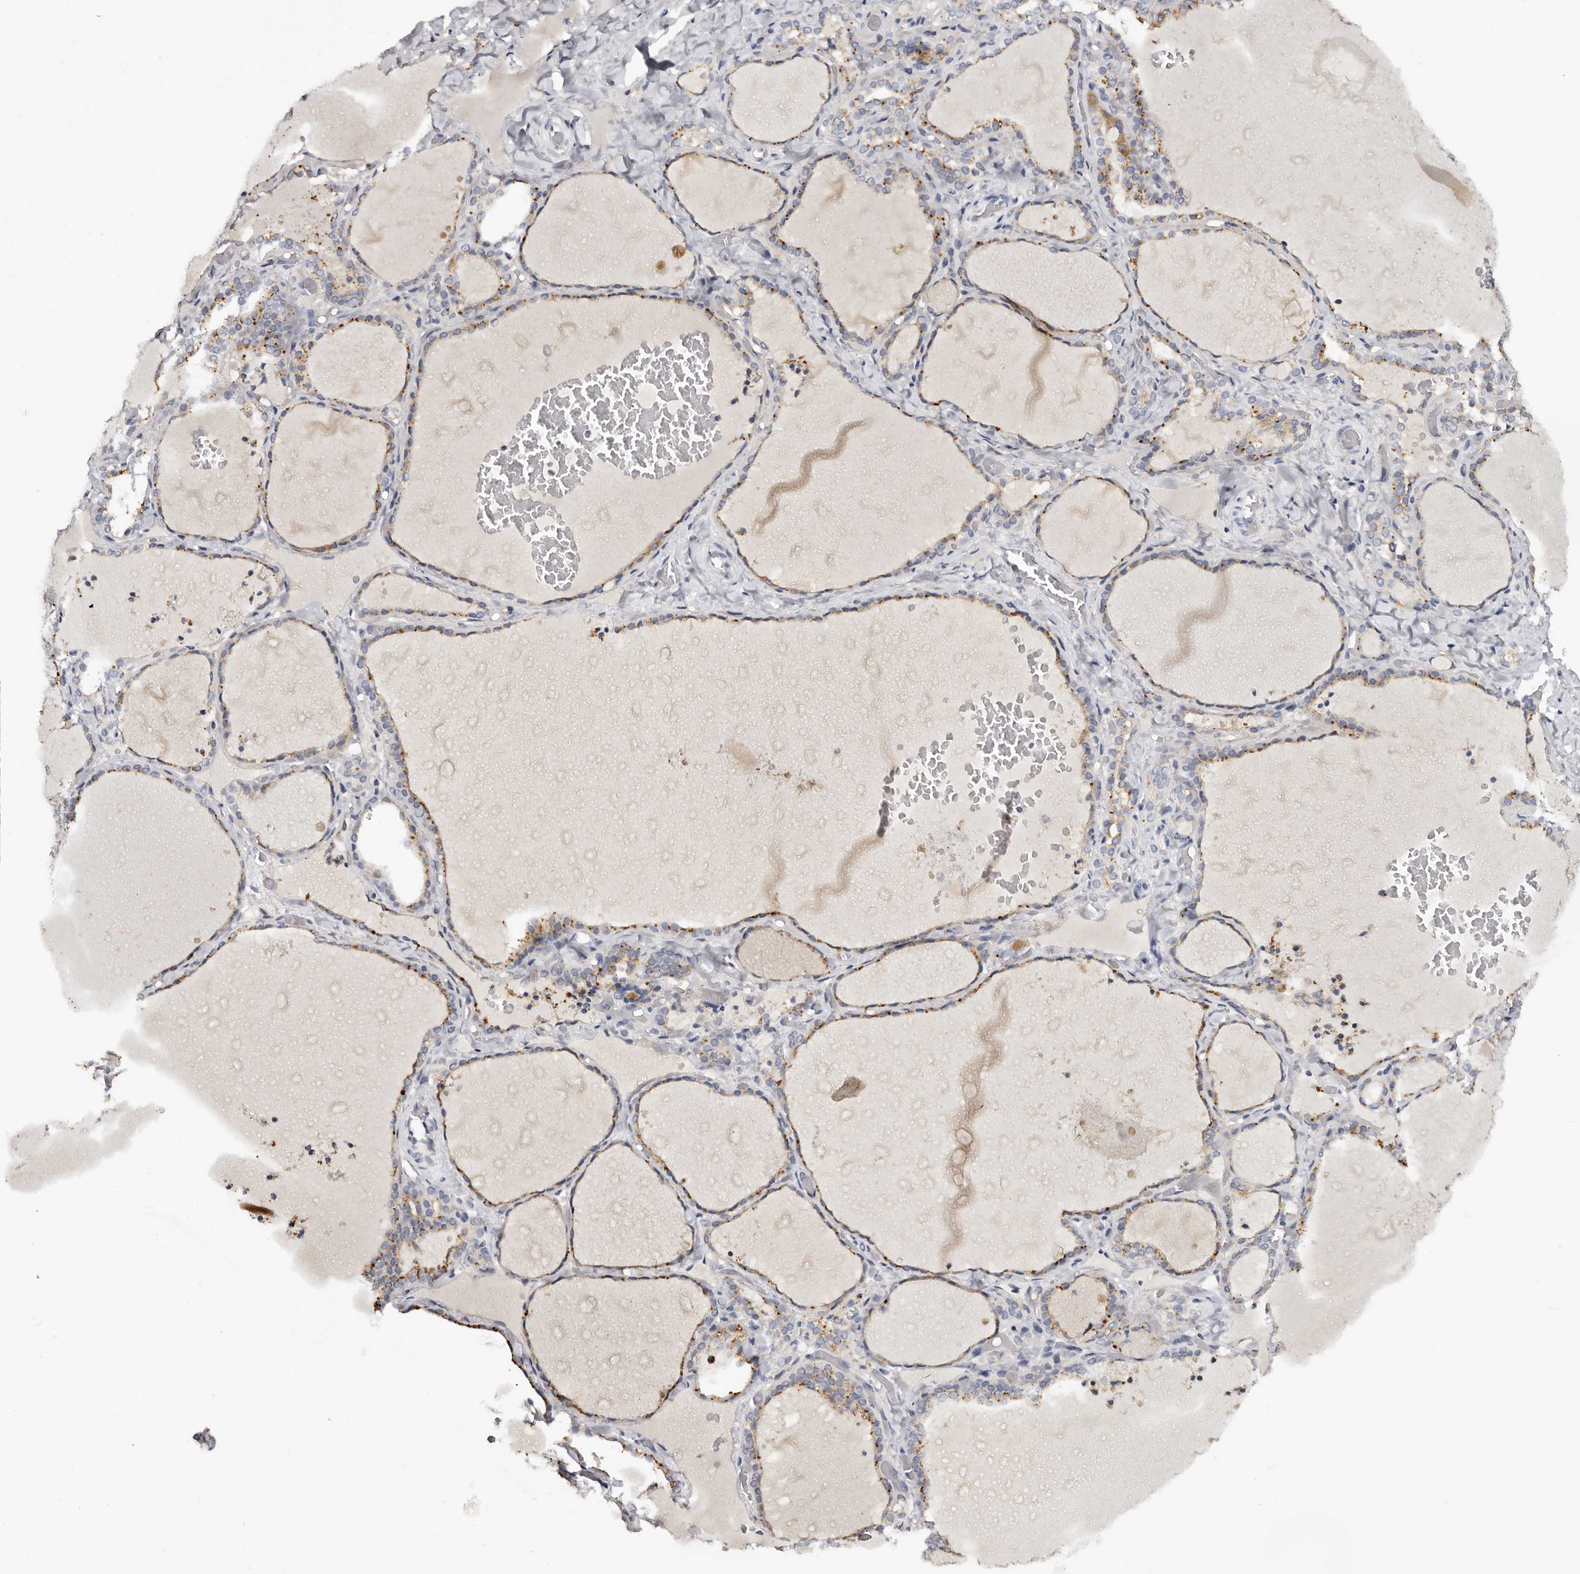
{"staining": {"intensity": "moderate", "quantity": ">75%", "location": "cytoplasmic/membranous"}, "tissue": "thyroid gland", "cell_type": "Glandular cells", "image_type": "normal", "snomed": [{"axis": "morphology", "description": "Normal tissue, NOS"}, {"axis": "topography", "description": "Thyroid gland"}], "caption": "Immunohistochemical staining of unremarkable human thyroid gland exhibits moderate cytoplasmic/membranous protein positivity in approximately >75% of glandular cells.", "gene": "DAP", "patient": {"sex": "female", "age": 22}}